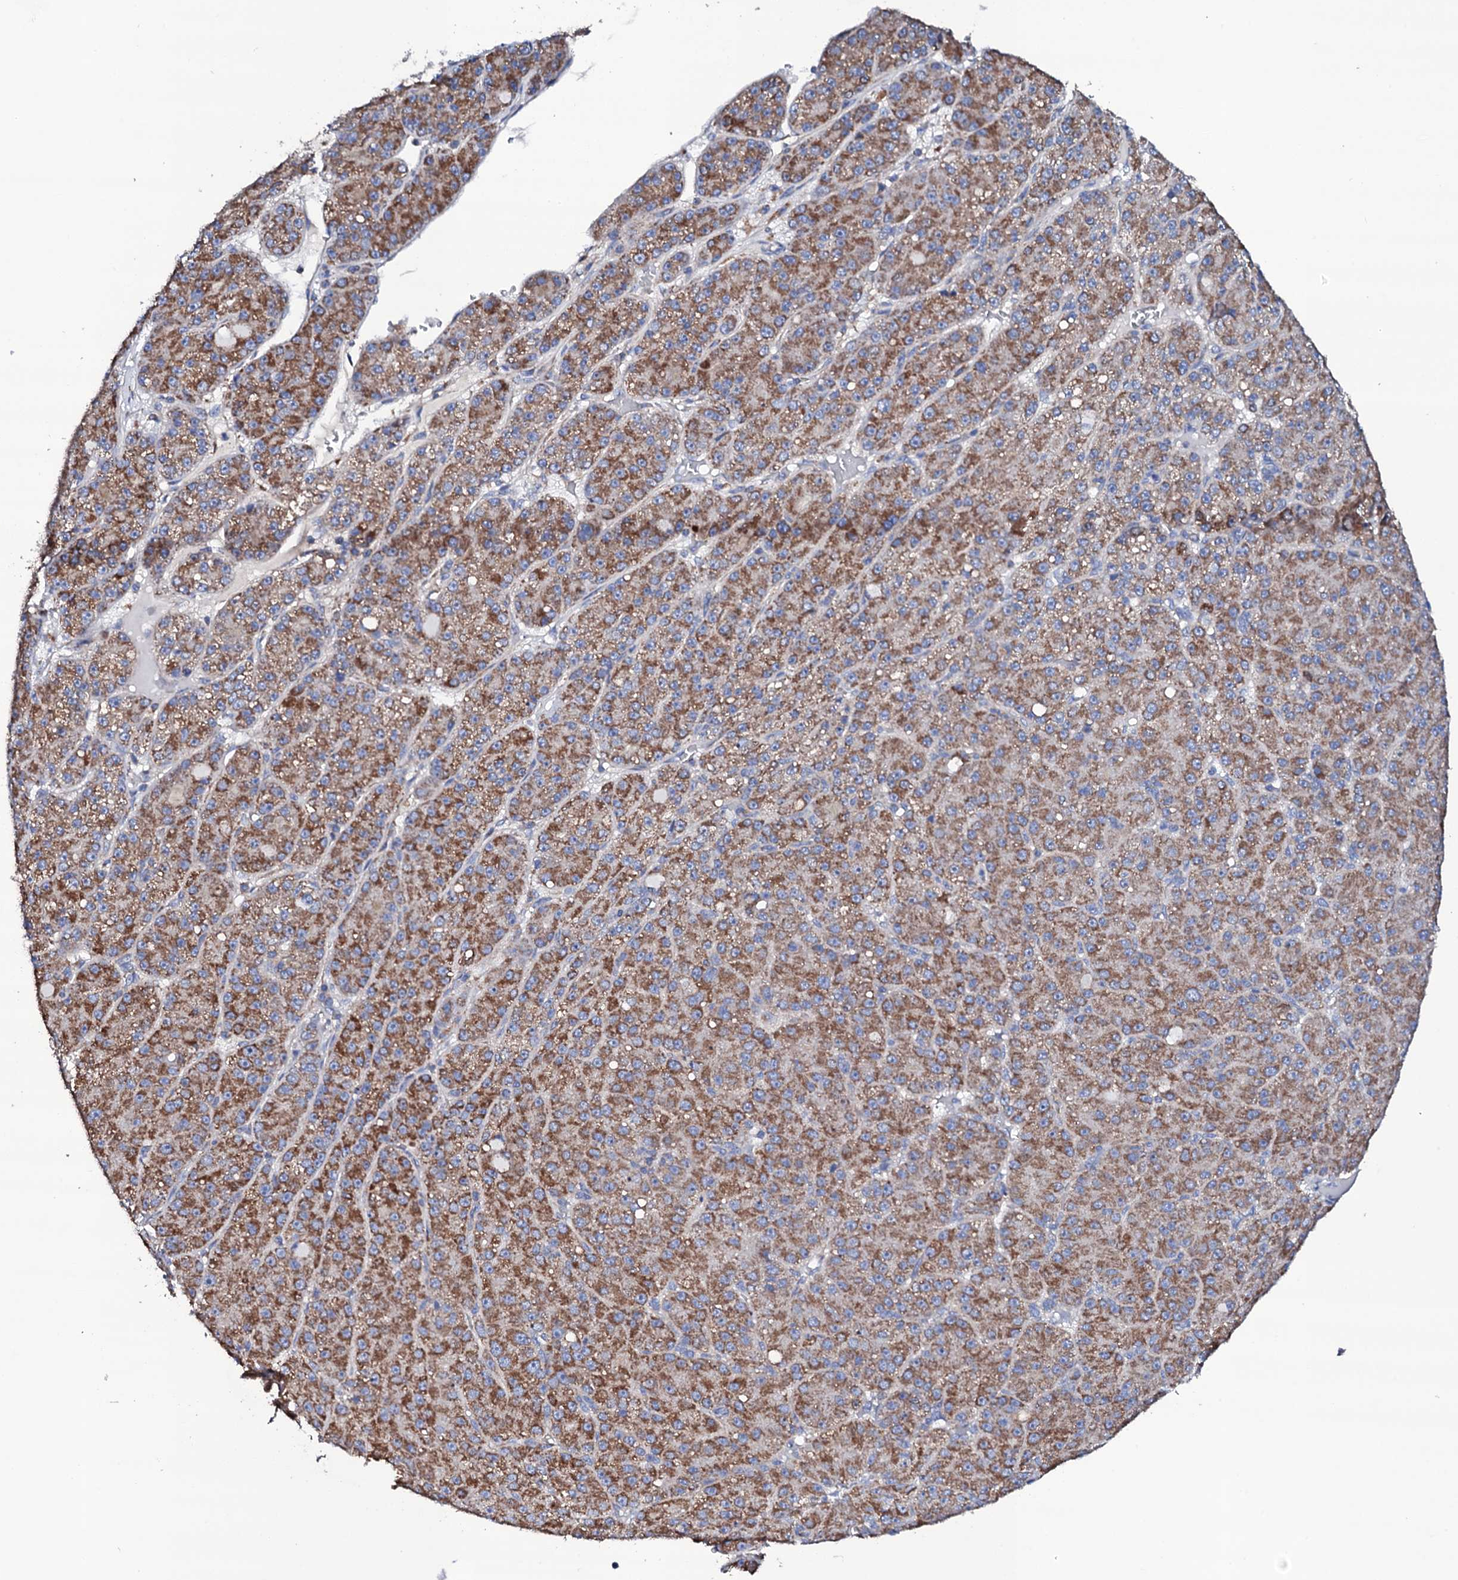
{"staining": {"intensity": "moderate", "quantity": ">75%", "location": "cytoplasmic/membranous"}, "tissue": "liver cancer", "cell_type": "Tumor cells", "image_type": "cancer", "snomed": [{"axis": "morphology", "description": "Carcinoma, Hepatocellular, NOS"}, {"axis": "topography", "description": "Liver"}], "caption": "A medium amount of moderate cytoplasmic/membranous staining is present in about >75% of tumor cells in liver cancer (hepatocellular carcinoma) tissue.", "gene": "TCAF2", "patient": {"sex": "male", "age": 67}}